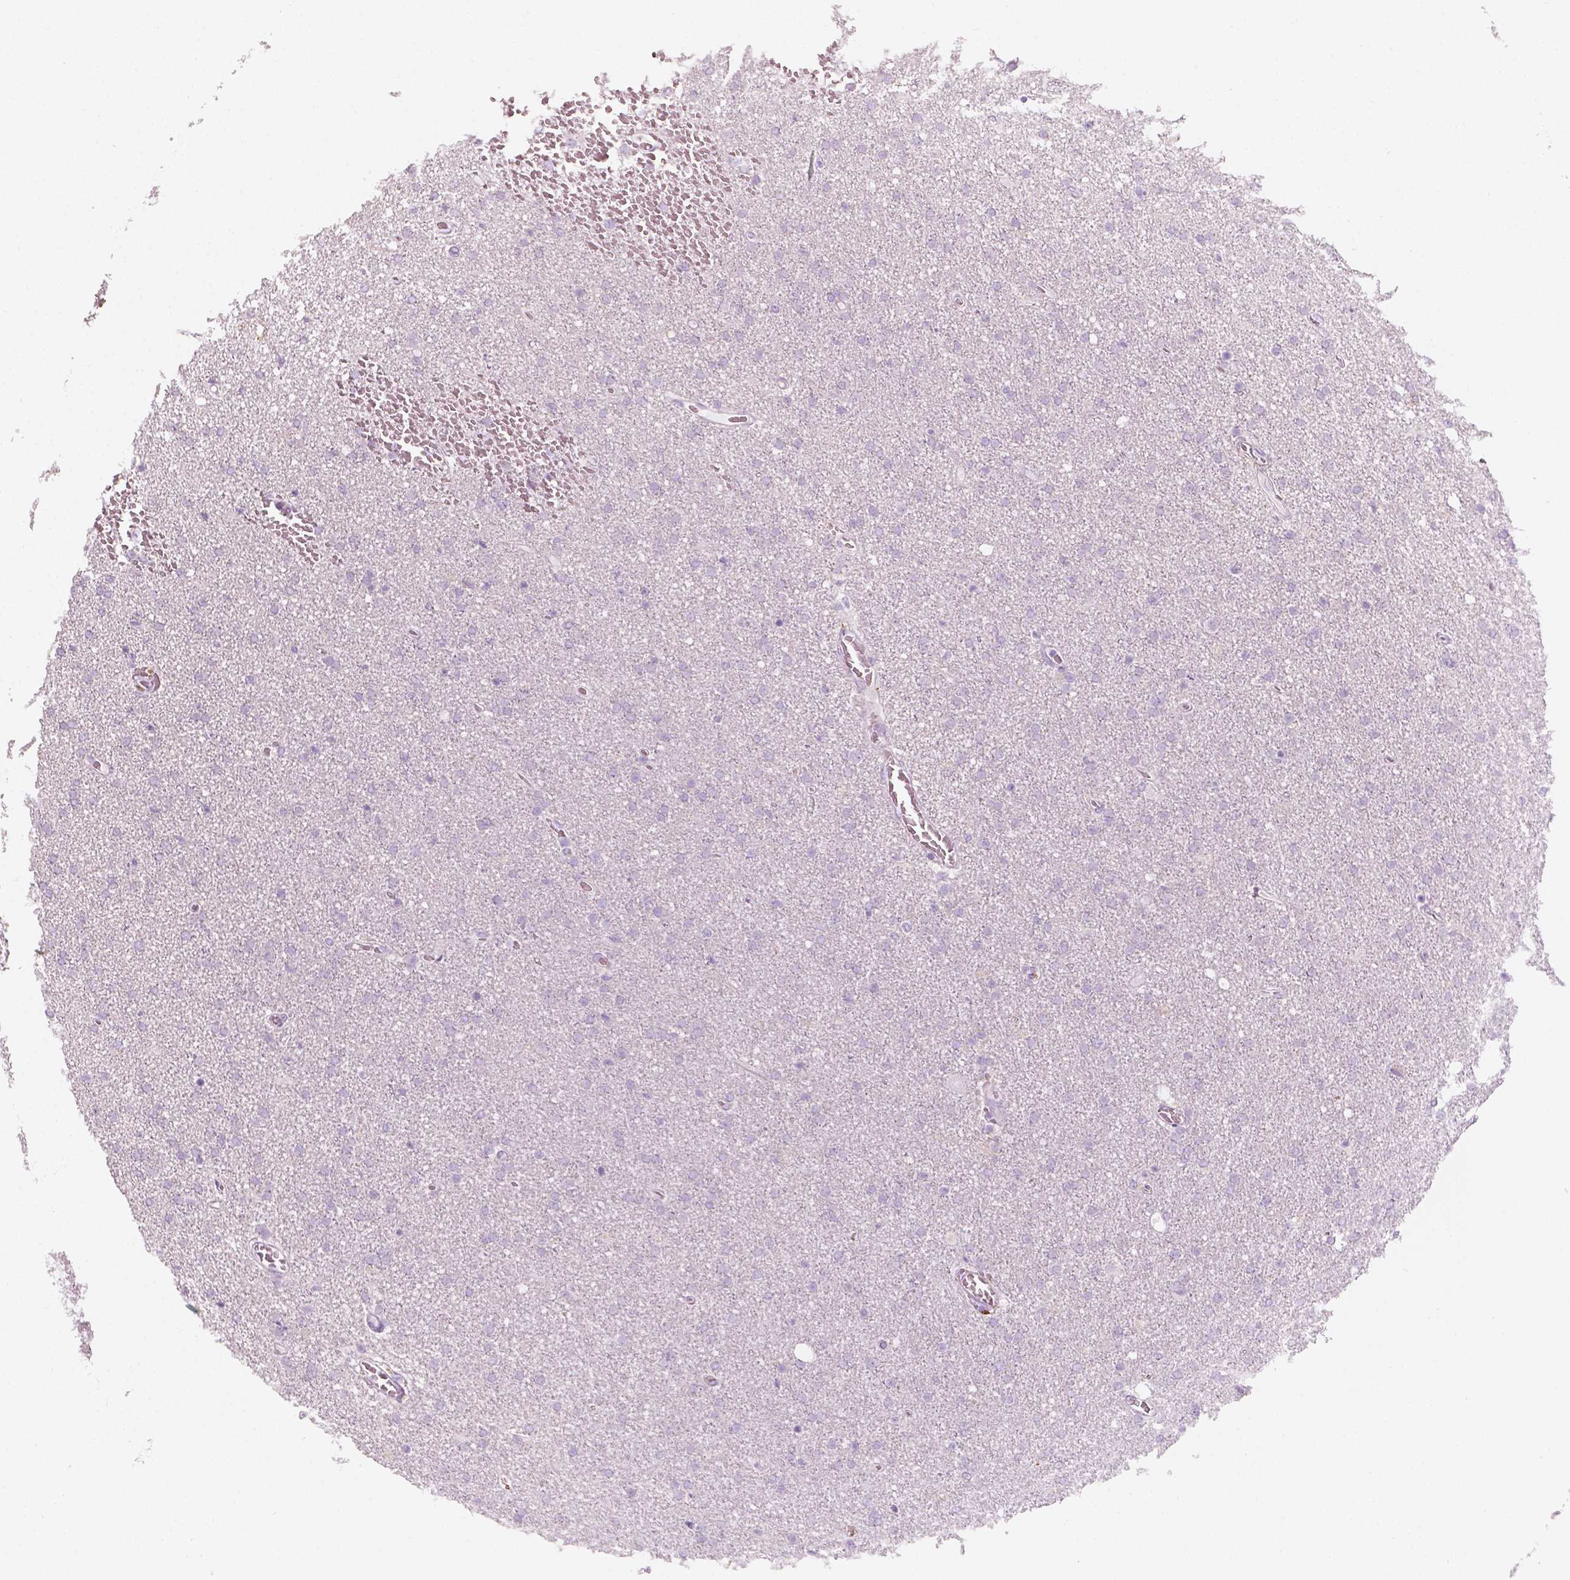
{"staining": {"intensity": "negative", "quantity": "none", "location": "none"}, "tissue": "glioma", "cell_type": "Tumor cells", "image_type": "cancer", "snomed": [{"axis": "morphology", "description": "Glioma, malignant, High grade"}, {"axis": "topography", "description": "Cerebral cortex"}], "caption": "This is a image of IHC staining of glioma, which shows no staining in tumor cells.", "gene": "CES1", "patient": {"sex": "male", "age": 70}}